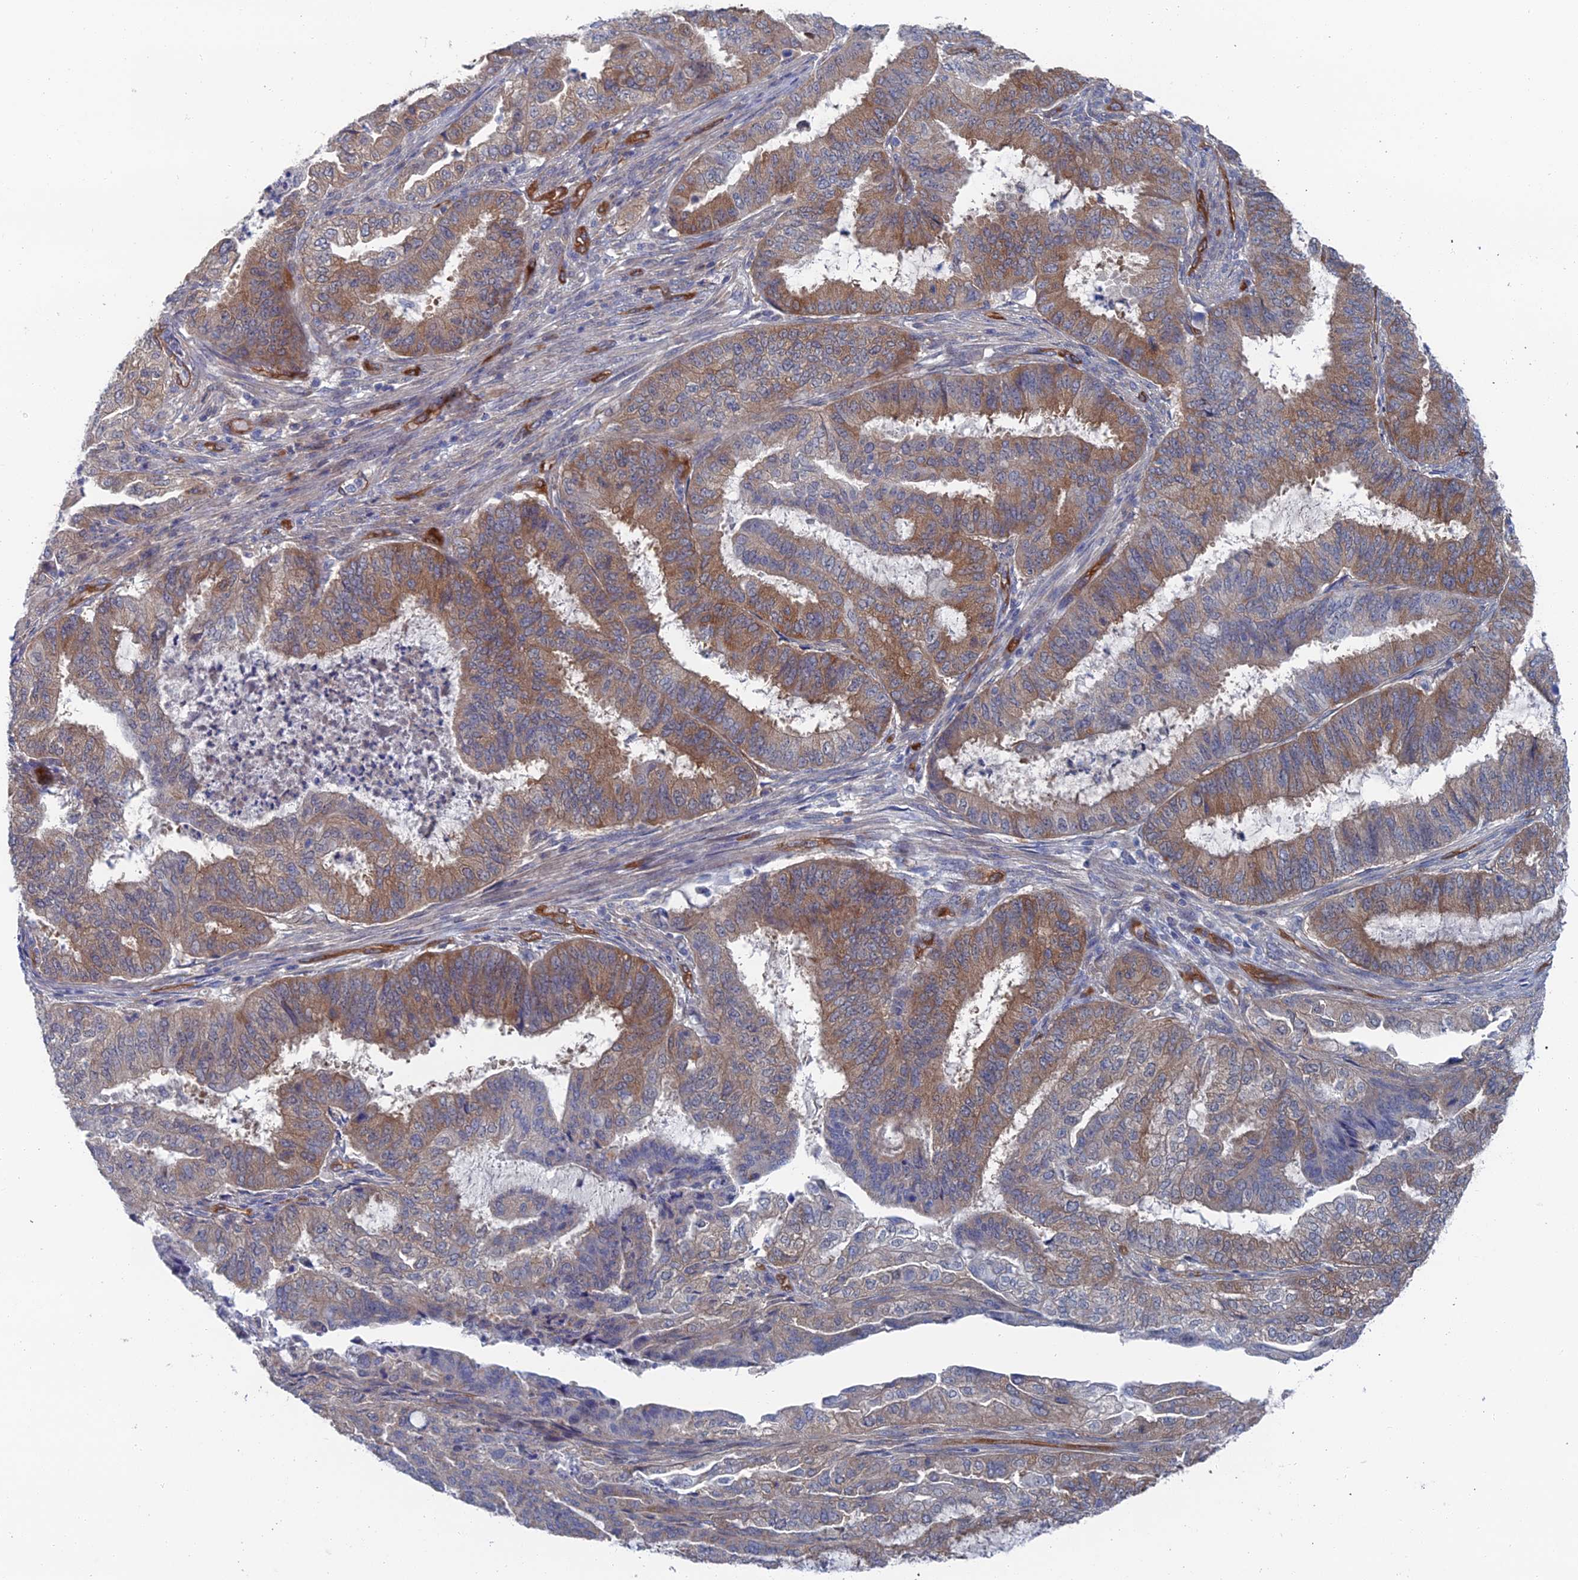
{"staining": {"intensity": "moderate", "quantity": ">75%", "location": "cytoplasmic/membranous"}, "tissue": "endometrial cancer", "cell_type": "Tumor cells", "image_type": "cancer", "snomed": [{"axis": "morphology", "description": "Adenocarcinoma, NOS"}, {"axis": "topography", "description": "Endometrium"}], "caption": "Protein analysis of endometrial cancer (adenocarcinoma) tissue reveals moderate cytoplasmic/membranous positivity in approximately >75% of tumor cells.", "gene": "ARAP3", "patient": {"sex": "female", "age": 51}}